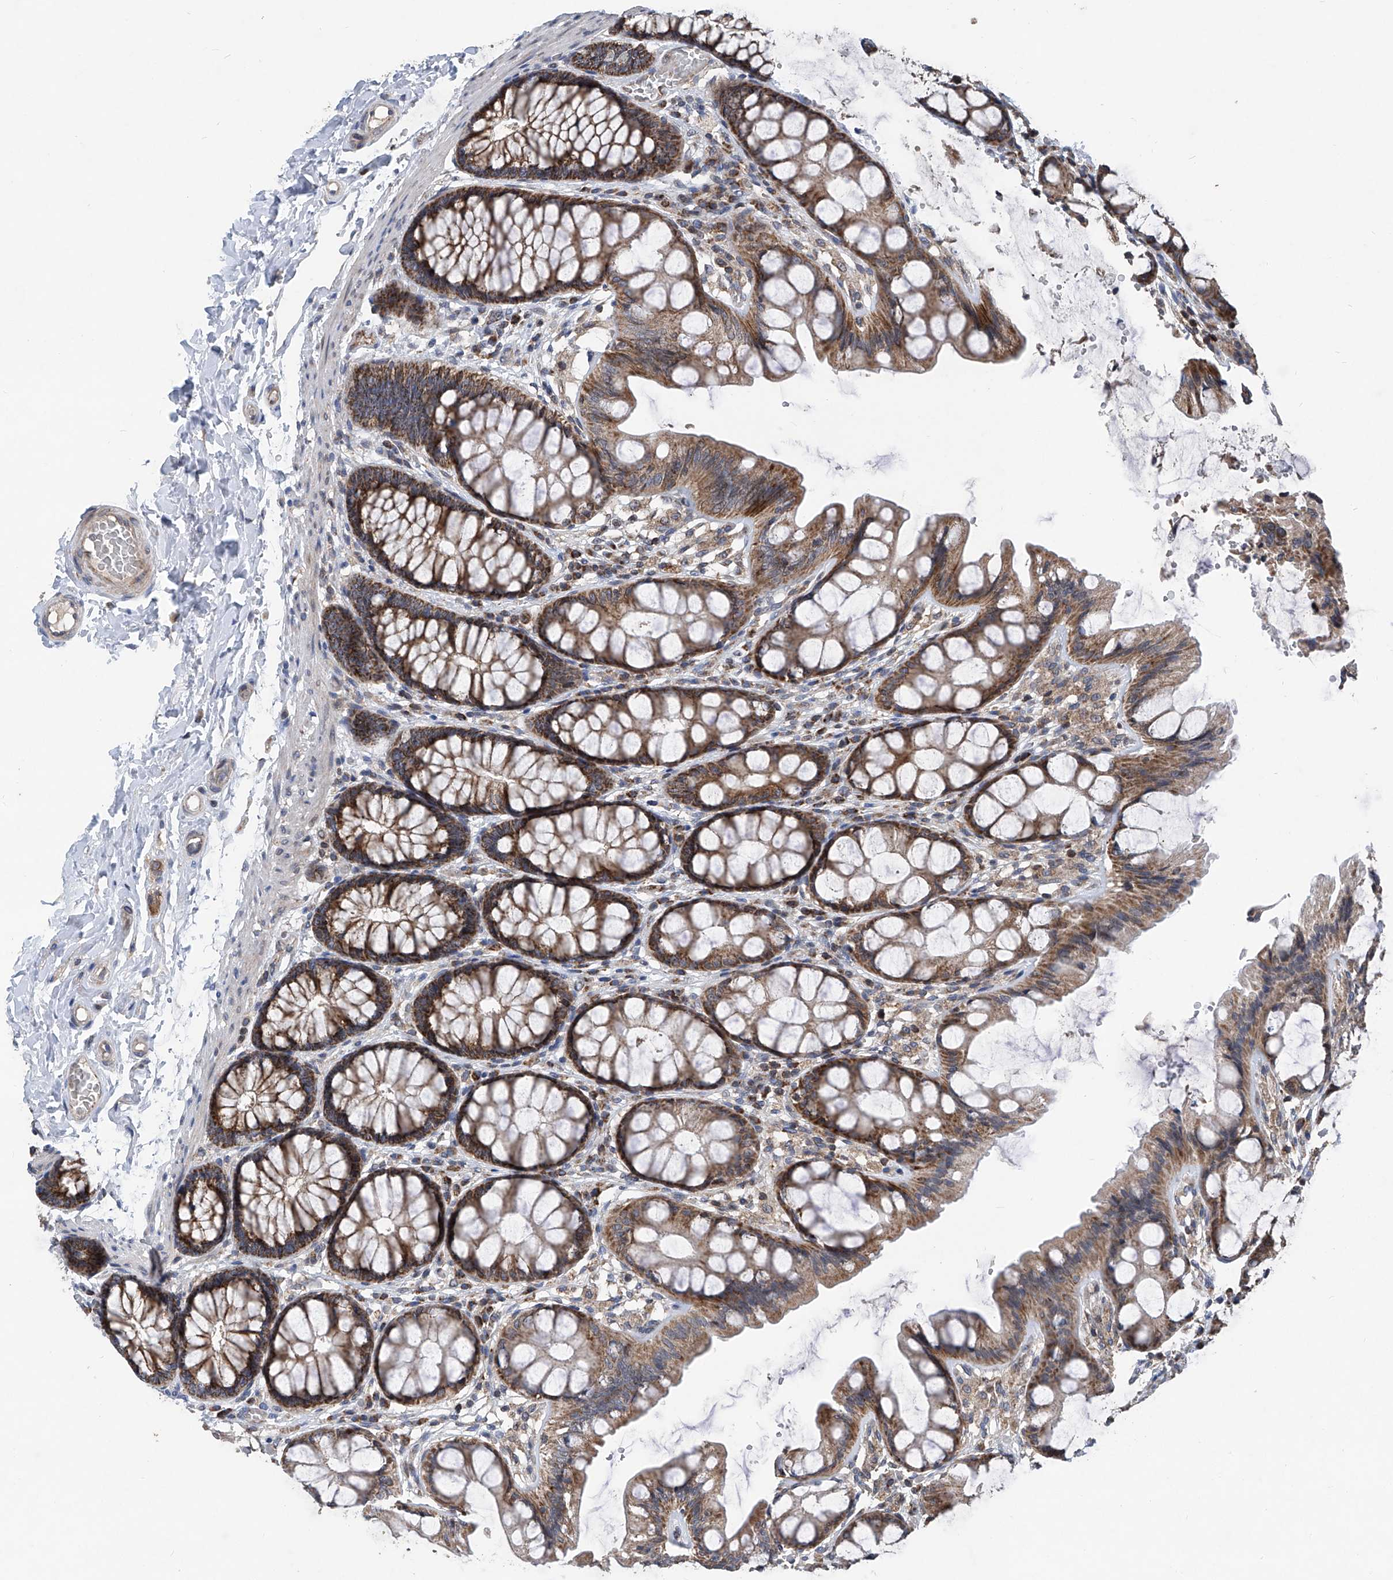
{"staining": {"intensity": "weak", "quantity": ">75%", "location": "cytoplasmic/membranous"}, "tissue": "colon", "cell_type": "Endothelial cells", "image_type": "normal", "snomed": [{"axis": "morphology", "description": "Normal tissue, NOS"}, {"axis": "topography", "description": "Colon"}], "caption": "This is a micrograph of IHC staining of unremarkable colon, which shows weak staining in the cytoplasmic/membranous of endothelial cells.", "gene": "BCKDHB", "patient": {"sex": "male", "age": 47}}